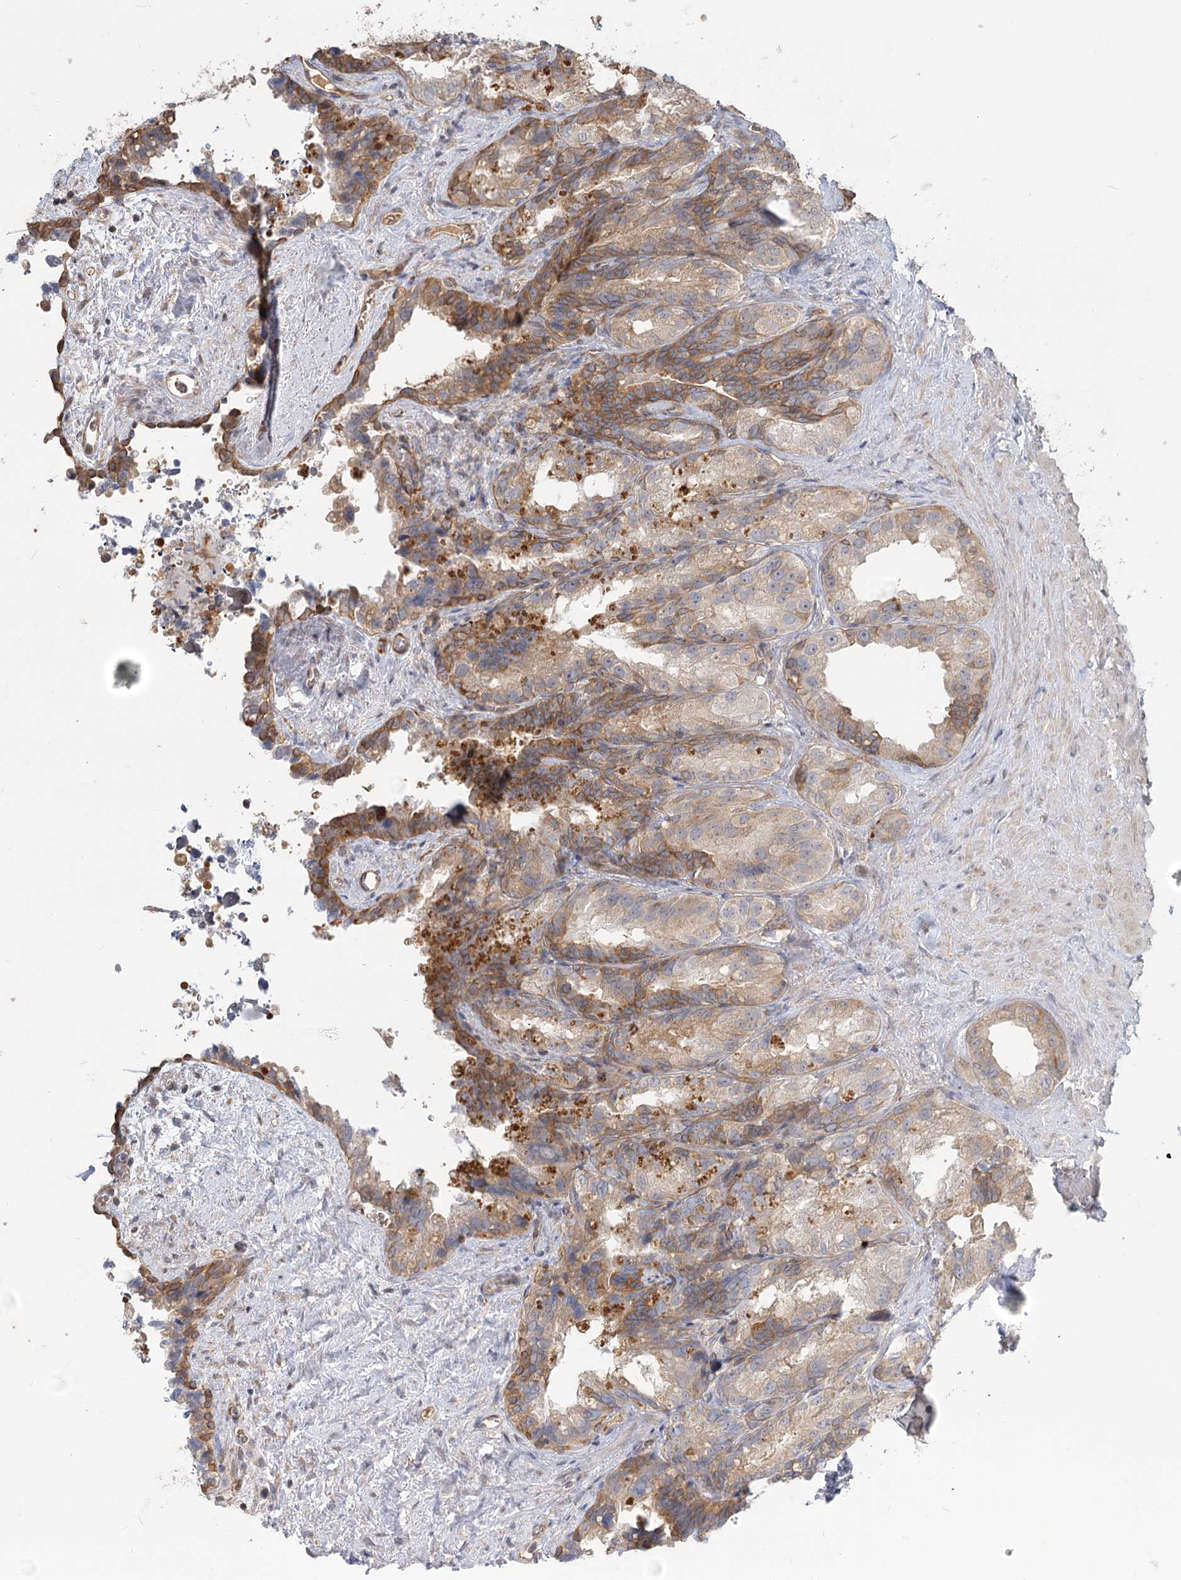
{"staining": {"intensity": "moderate", "quantity": ">75%", "location": "cytoplasmic/membranous"}, "tissue": "seminal vesicle", "cell_type": "Glandular cells", "image_type": "normal", "snomed": [{"axis": "morphology", "description": "Normal tissue, NOS"}, {"axis": "topography", "description": "Seminal veicle"}], "caption": "Glandular cells exhibit moderate cytoplasmic/membranous expression in about >75% of cells in normal seminal vesicle.", "gene": "GUCY2C", "patient": {"sex": "male", "age": 60}}